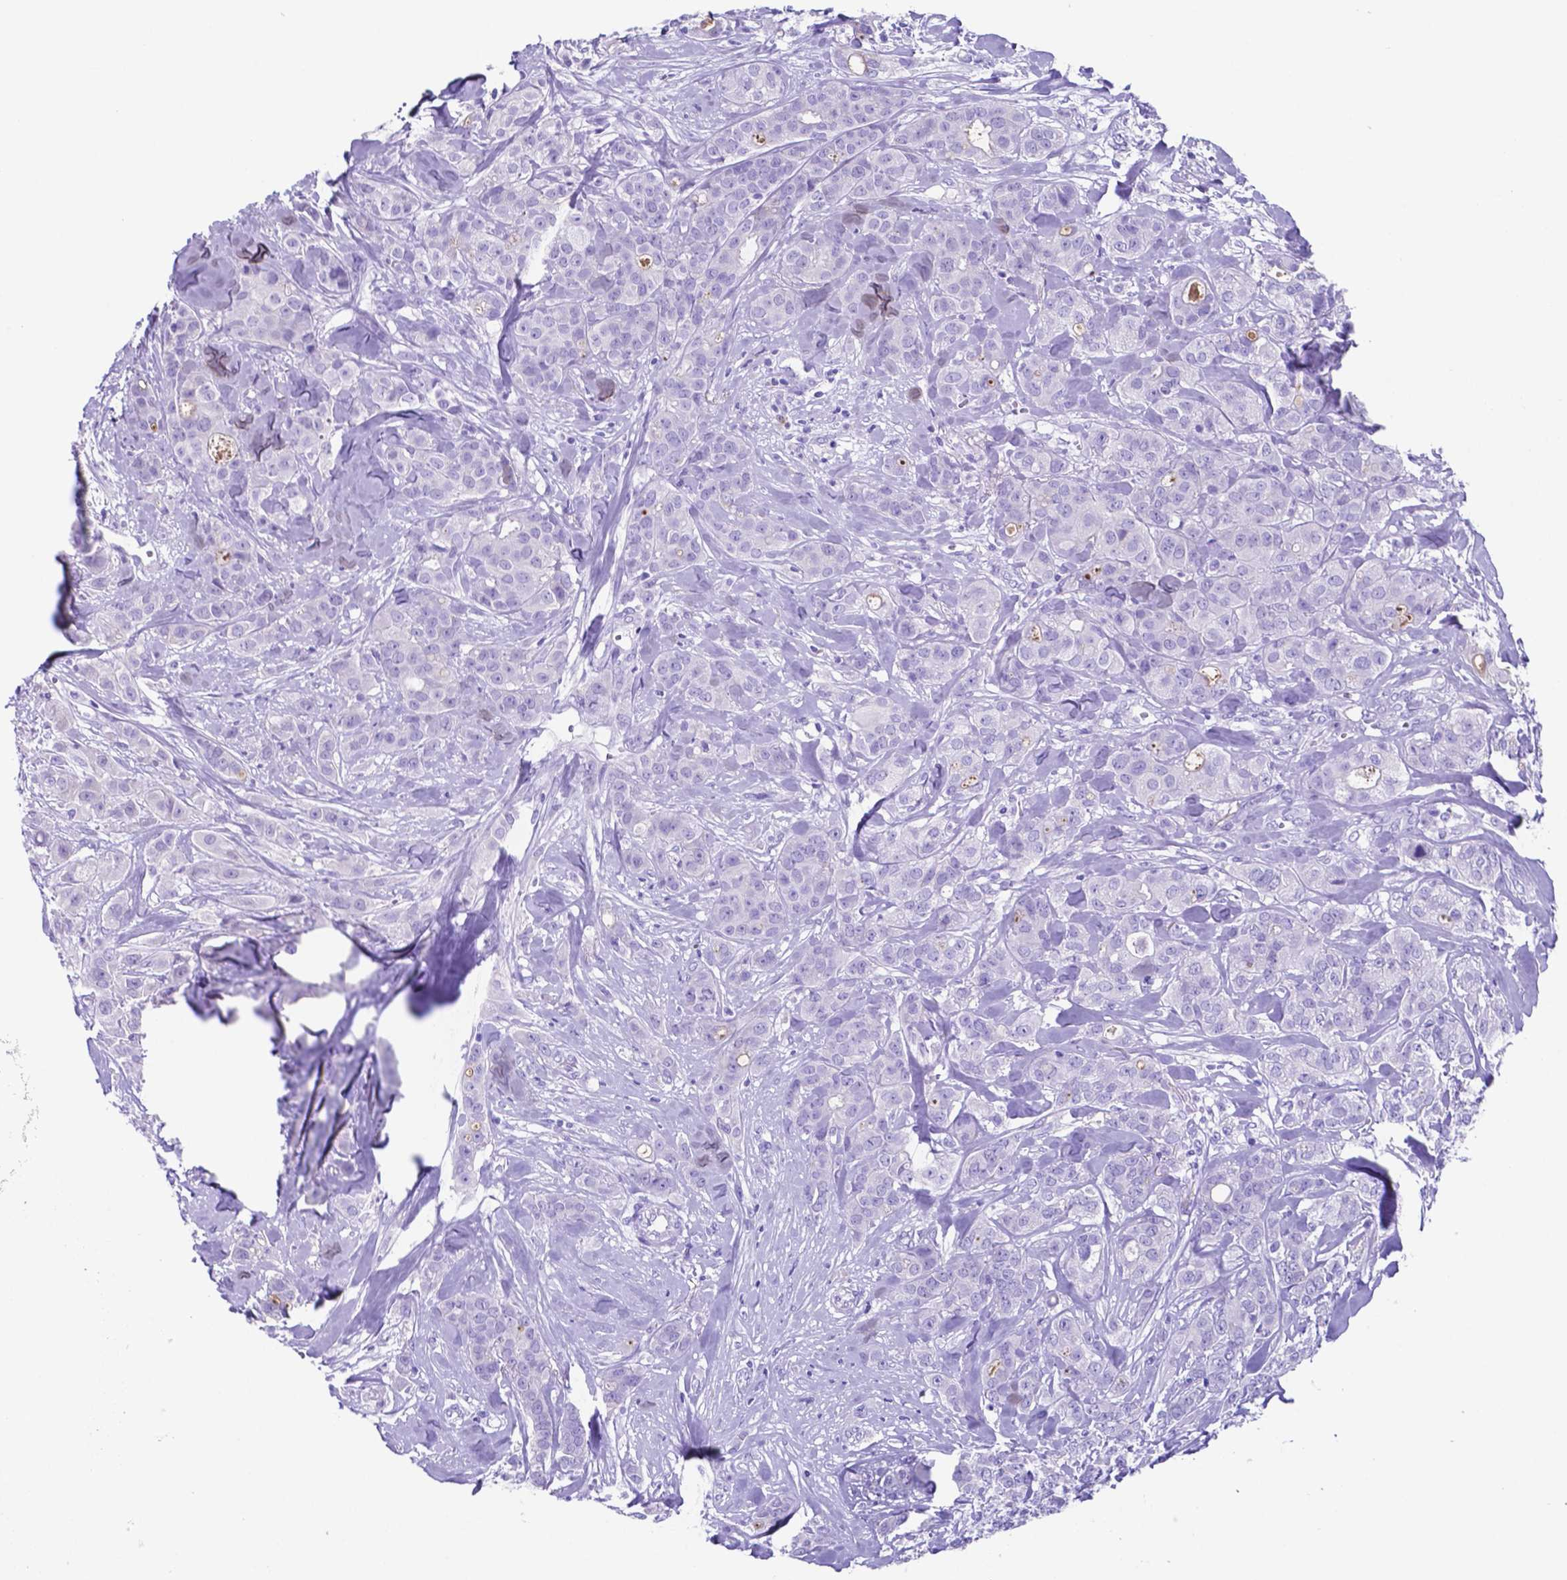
{"staining": {"intensity": "negative", "quantity": "none", "location": "none"}, "tissue": "breast cancer", "cell_type": "Tumor cells", "image_type": "cancer", "snomed": [{"axis": "morphology", "description": "Duct carcinoma"}, {"axis": "topography", "description": "Breast"}], "caption": "Immunohistochemical staining of human breast cancer reveals no significant staining in tumor cells.", "gene": "DNAAF8", "patient": {"sex": "female", "age": 43}}